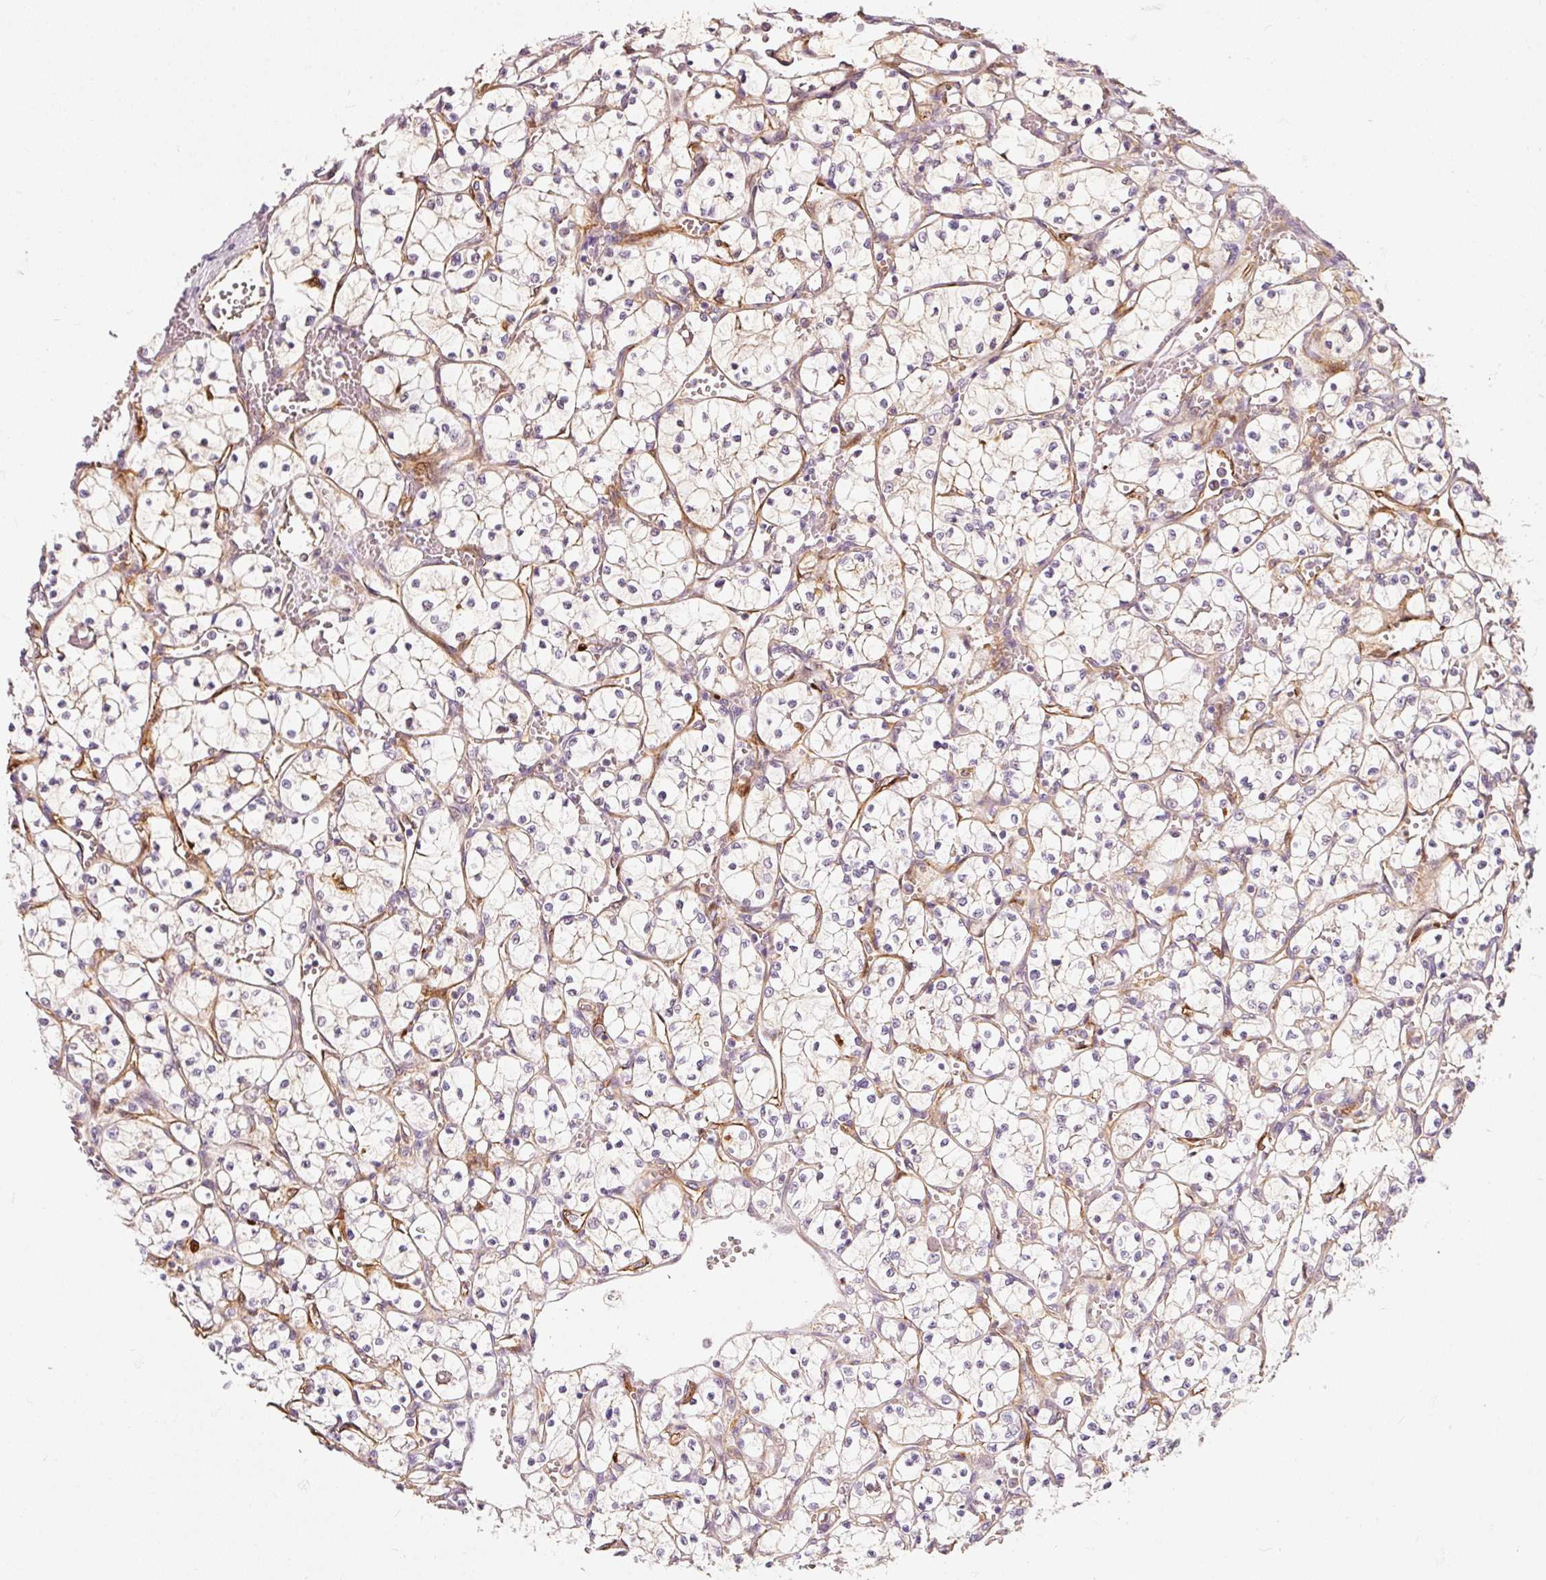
{"staining": {"intensity": "weak", "quantity": "25%-75%", "location": "cytoplasmic/membranous"}, "tissue": "renal cancer", "cell_type": "Tumor cells", "image_type": "cancer", "snomed": [{"axis": "morphology", "description": "Adenocarcinoma, NOS"}, {"axis": "topography", "description": "Kidney"}], "caption": "Renal cancer (adenocarcinoma) stained with immunohistochemistry (IHC) reveals weak cytoplasmic/membranous staining in about 25%-75% of tumor cells.", "gene": "IQGAP2", "patient": {"sex": "female", "age": 69}}